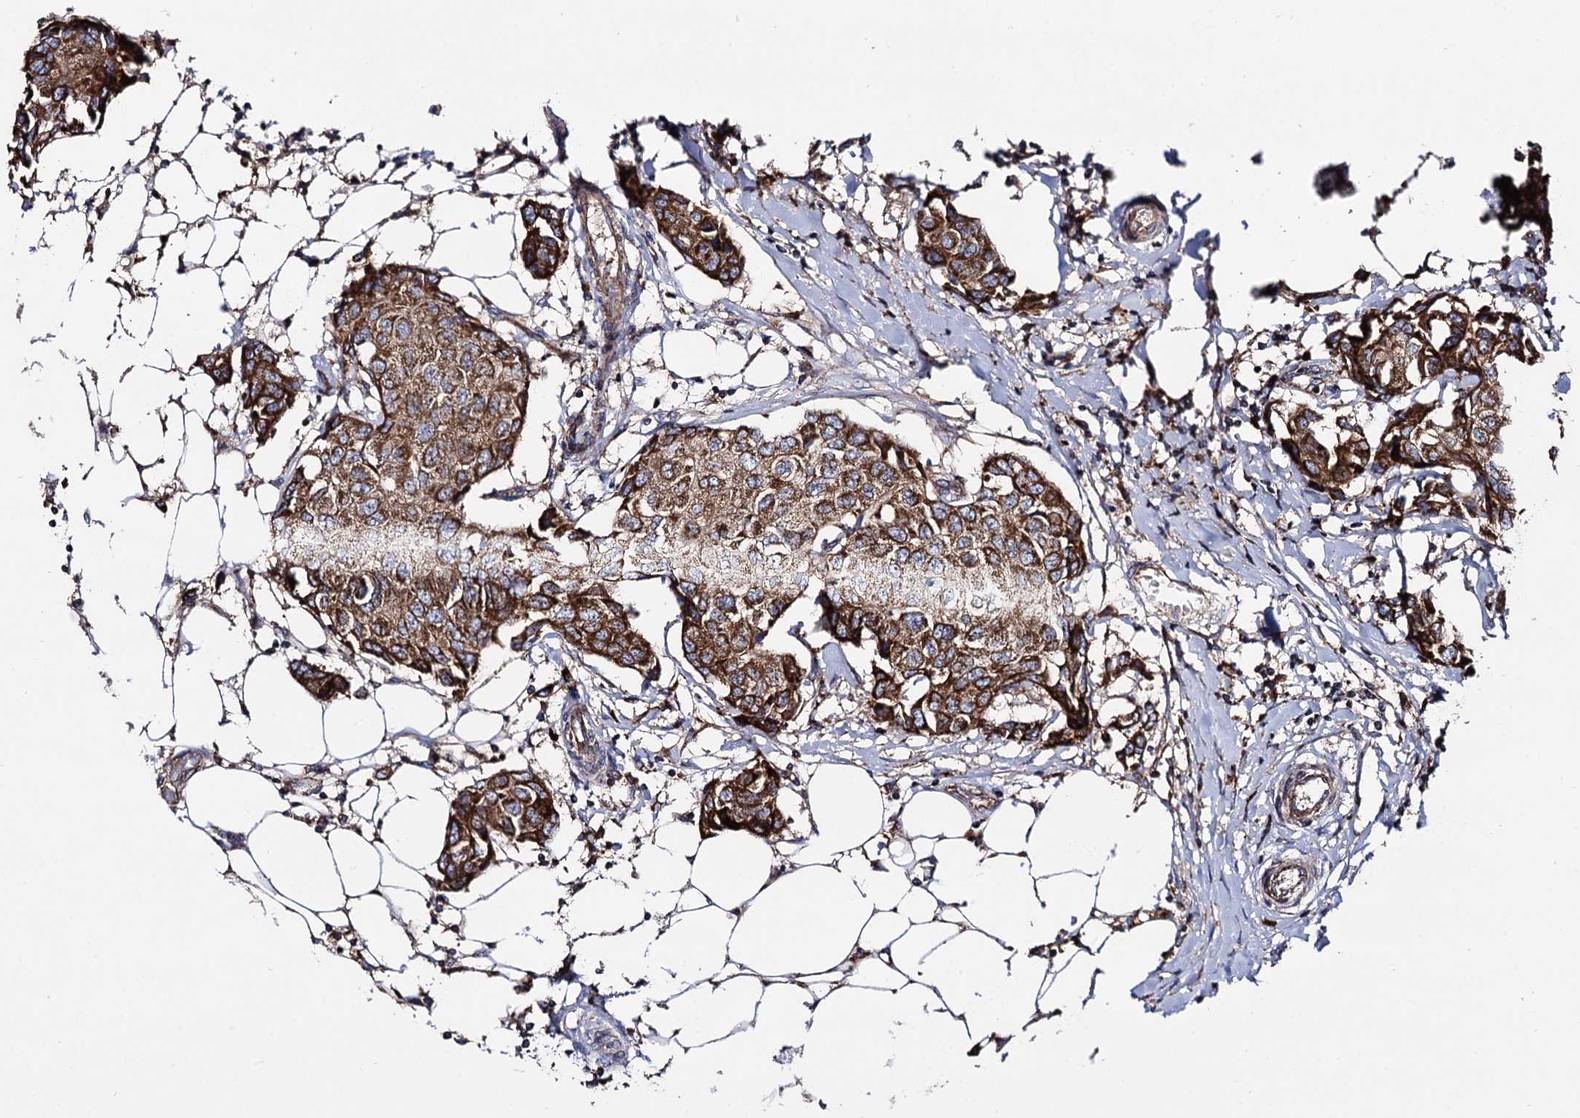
{"staining": {"intensity": "strong", "quantity": ">75%", "location": "cytoplasmic/membranous"}, "tissue": "breast cancer", "cell_type": "Tumor cells", "image_type": "cancer", "snomed": [{"axis": "morphology", "description": "Duct carcinoma"}, {"axis": "topography", "description": "Breast"}], "caption": "Protein positivity by immunohistochemistry (IHC) exhibits strong cytoplasmic/membranous staining in approximately >75% of tumor cells in intraductal carcinoma (breast).", "gene": "IQCH", "patient": {"sex": "female", "age": 80}}